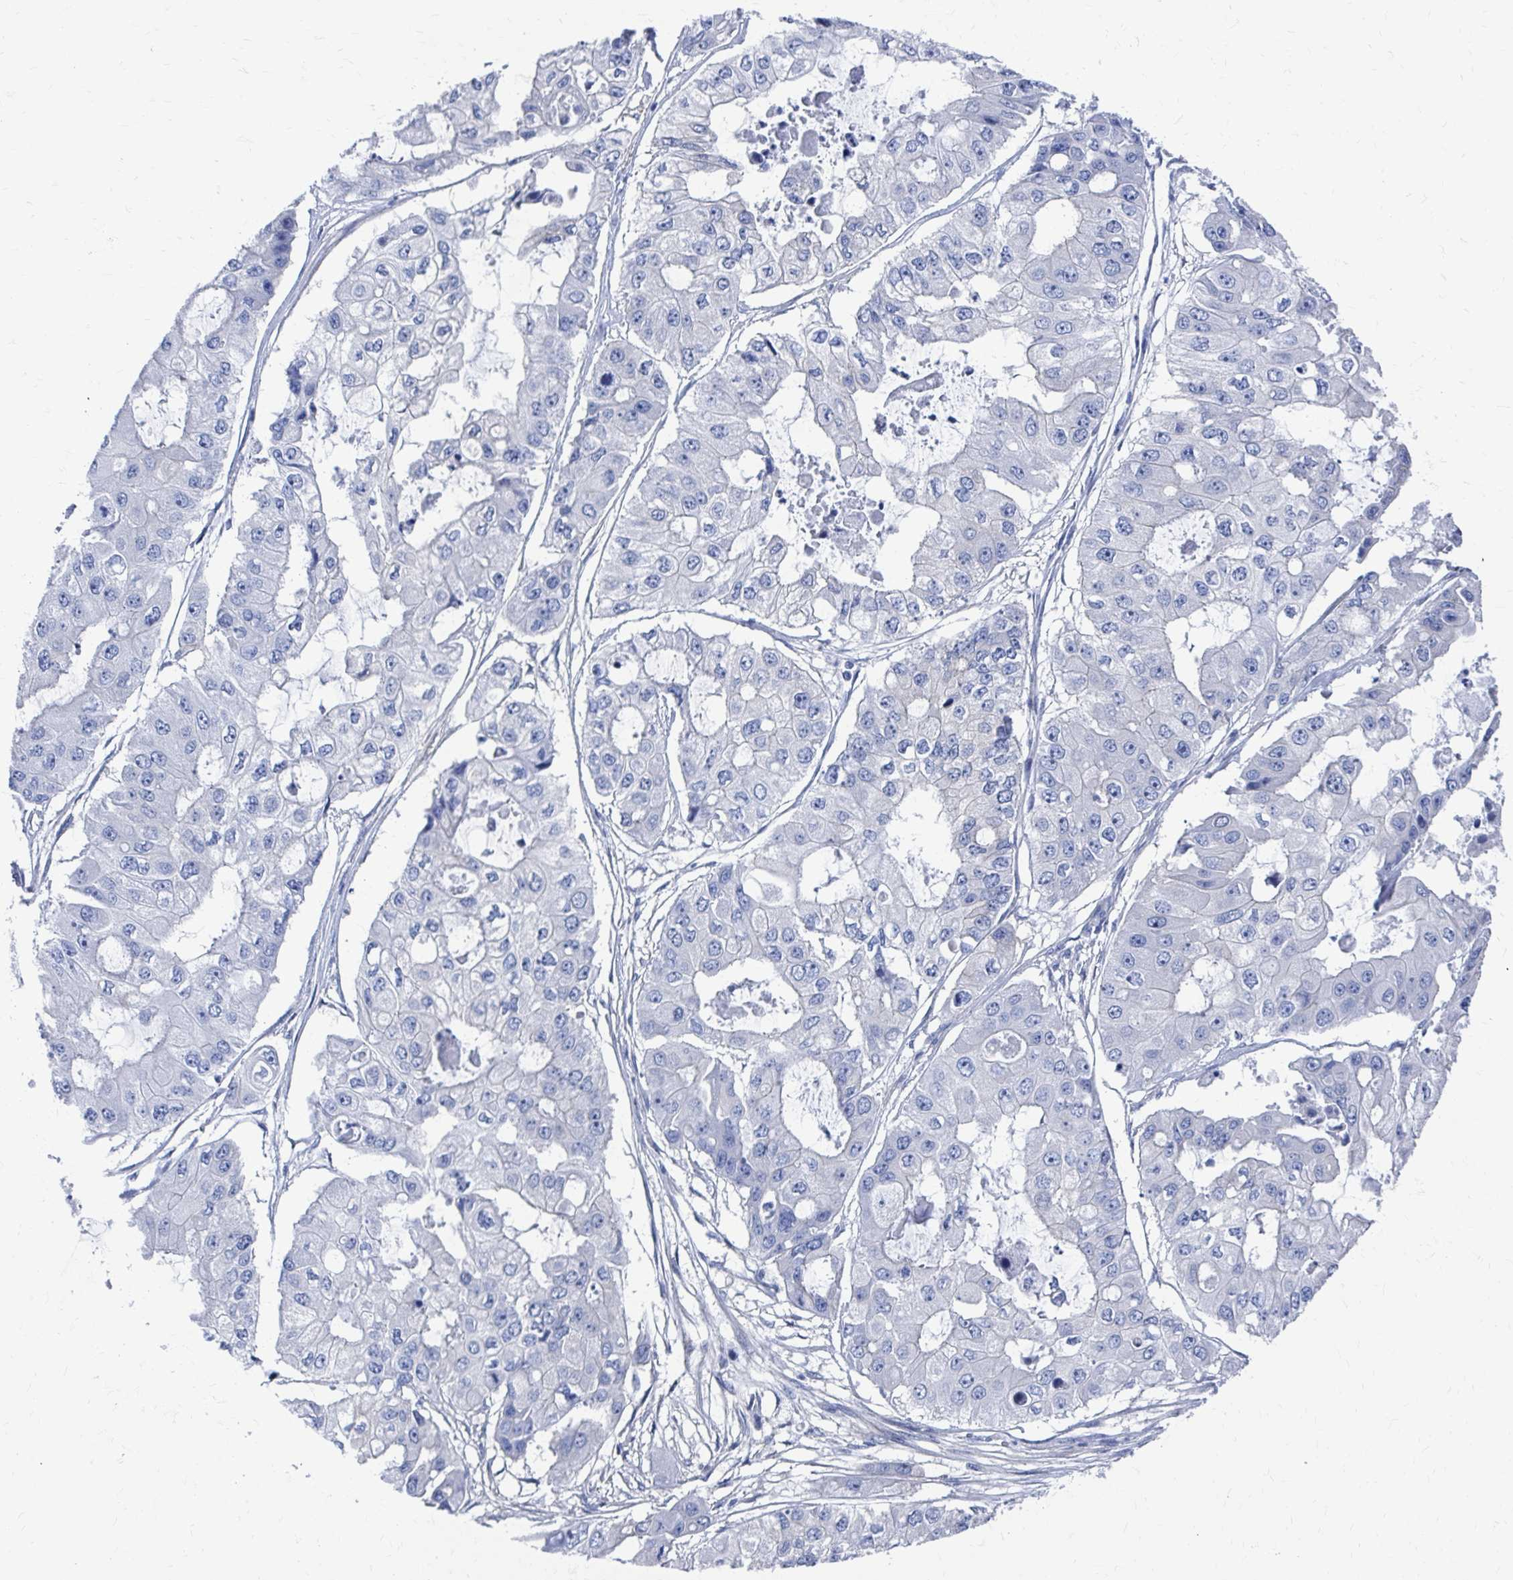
{"staining": {"intensity": "negative", "quantity": "none", "location": "none"}, "tissue": "ovarian cancer", "cell_type": "Tumor cells", "image_type": "cancer", "snomed": [{"axis": "morphology", "description": "Cystadenocarcinoma, serous, NOS"}, {"axis": "topography", "description": "Ovary"}], "caption": "The micrograph displays no significant positivity in tumor cells of ovarian serous cystadenocarcinoma.", "gene": "PLEKHG7", "patient": {"sex": "female", "age": 56}}